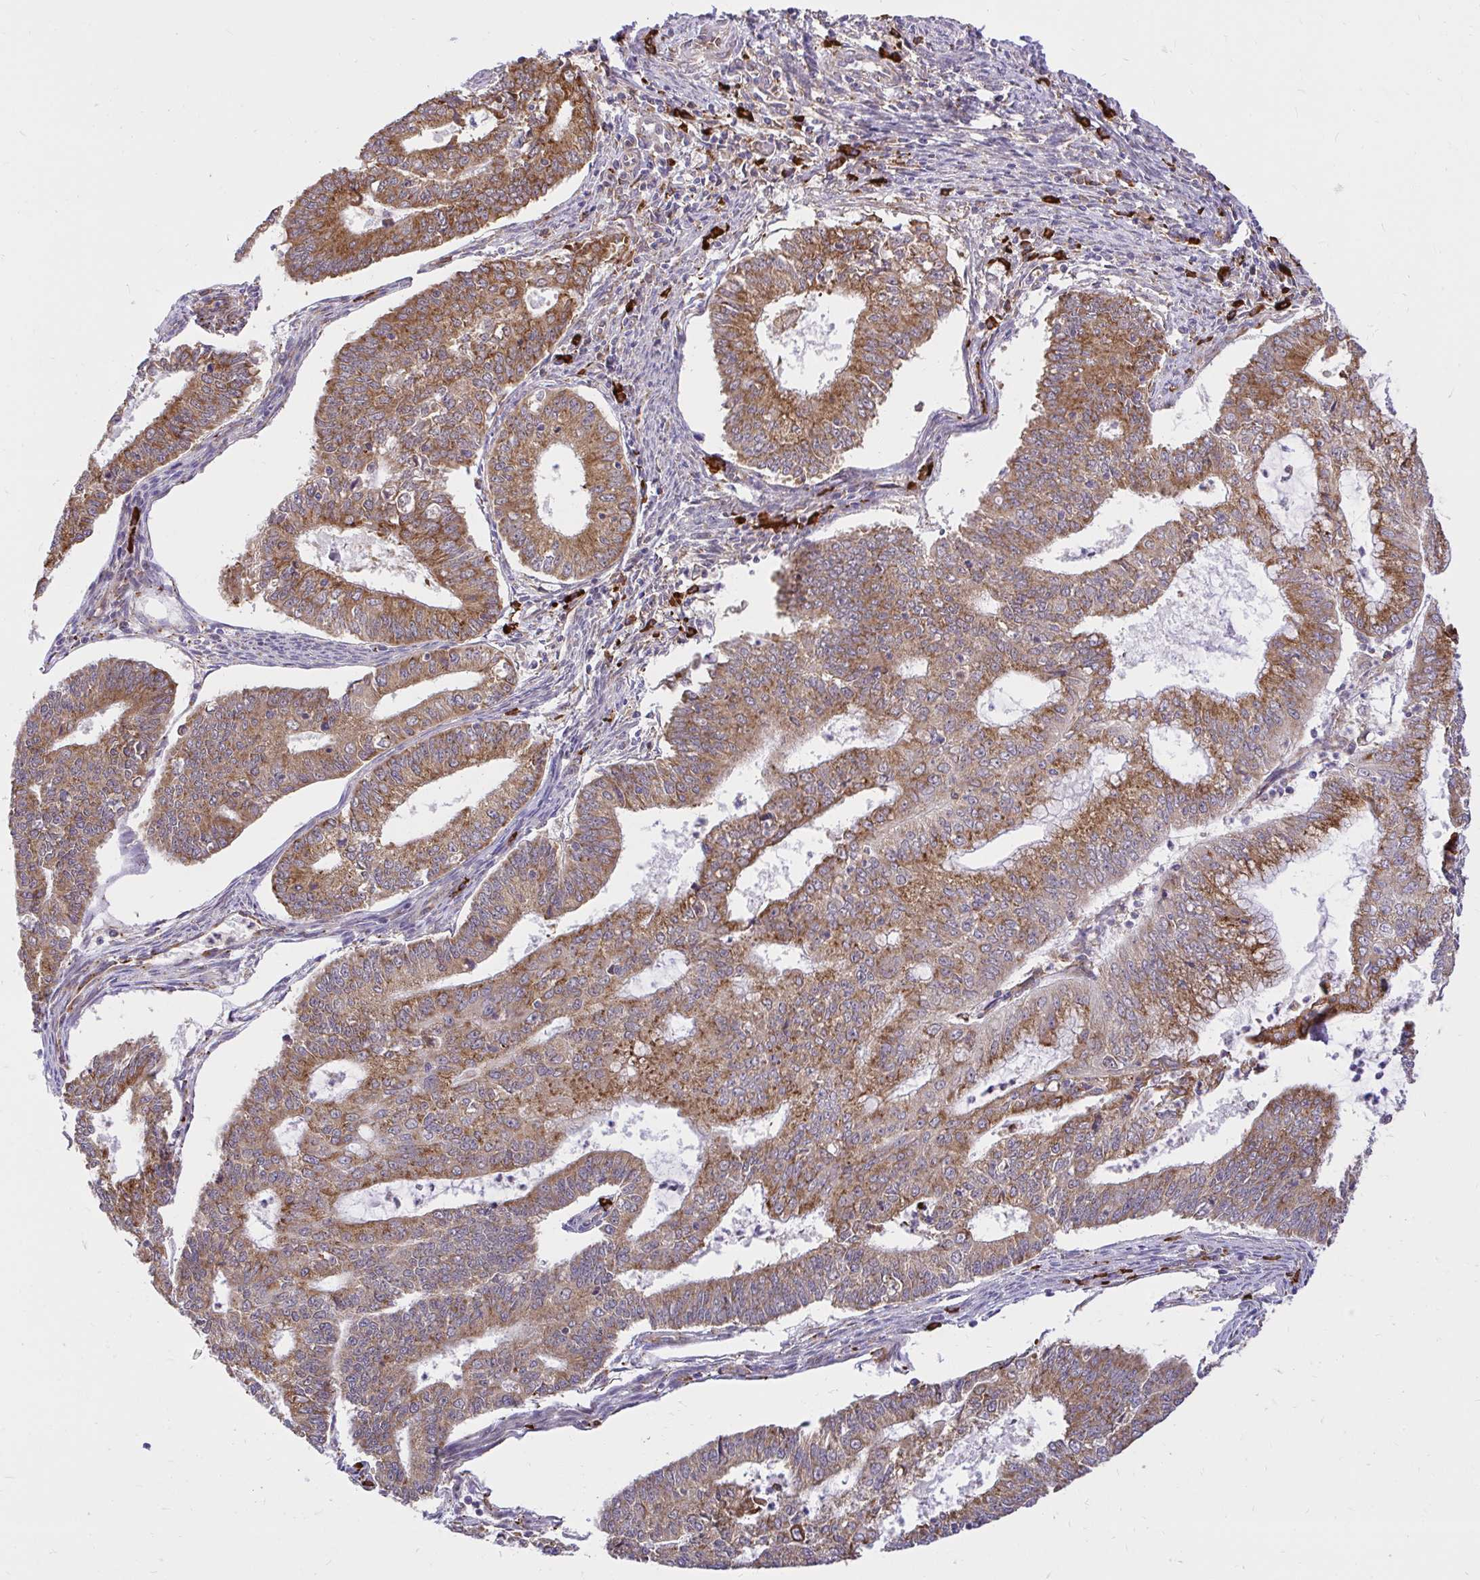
{"staining": {"intensity": "moderate", "quantity": ">75%", "location": "cytoplasmic/membranous"}, "tissue": "endometrial cancer", "cell_type": "Tumor cells", "image_type": "cancer", "snomed": [{"axis": "morphology", "description": "Adenocarcinoma, NOS"}, {"axis": "topography", "description": "Endometrium"}], "caption": "Tumor cells exhibit medium levels of moderate cytoplasmic/membranous expression in approximately >75% of cells in human endometrial cancer. (DAB (3,3'-diaminobenzidine) IHC, brown staining for protein, blue staining for nuclei).", "gene": "NAALAD2", "patient": {"sex": "female", "age": 61}}